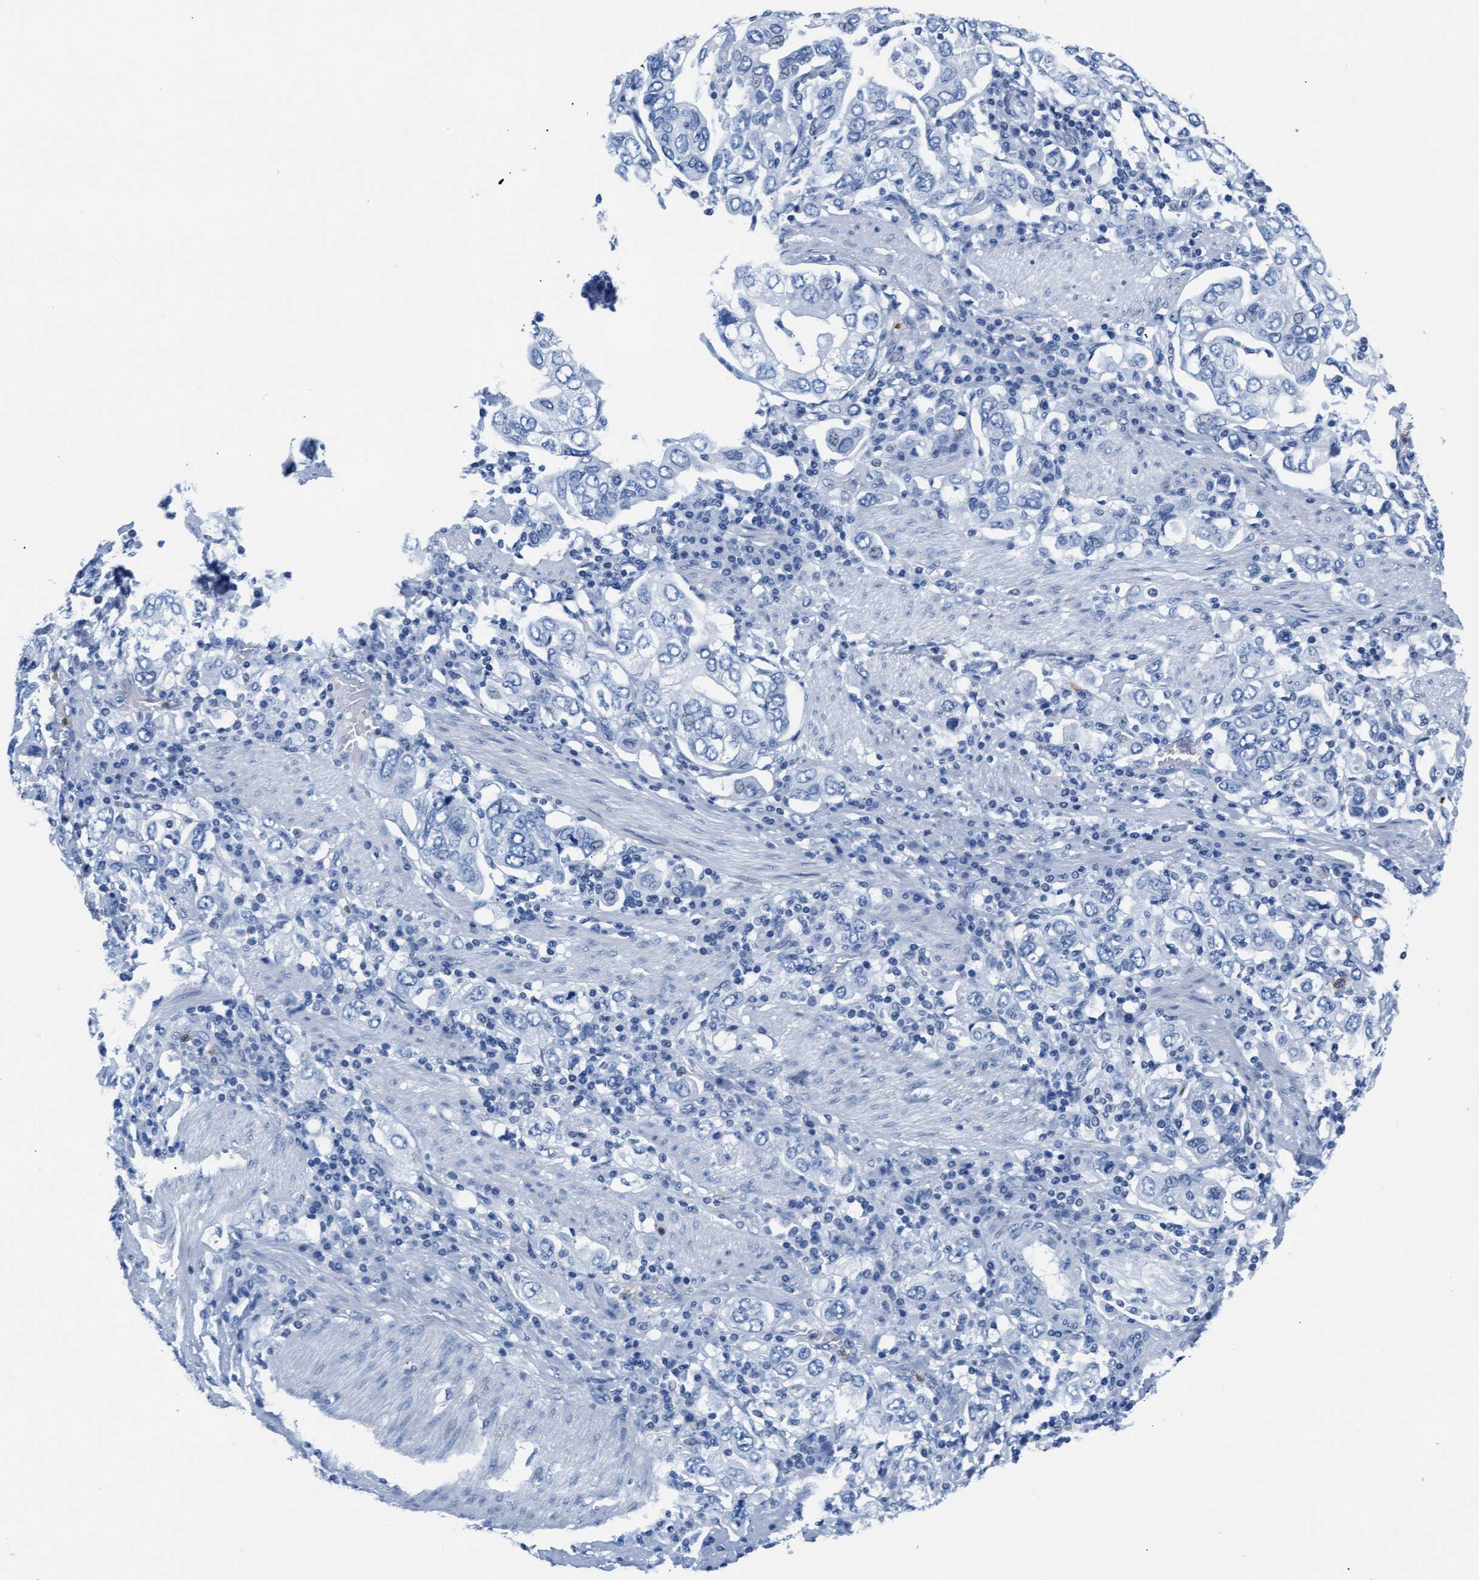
{"staining": {"intensity": "negative", "quantity": "none", "location": "none"}, "tissue": "stomach cancer", "cell_type": "Tumor cells", "image_type": "cancer", "snomed": [{"axis": "morphology", "description": "Adenocarcinoma, NOS"}, {"axis": "topography", "description": "Stomach, upper"}], "caption": "This is an immunohistochemistry histopathology image of stomach cancer. There is no positivity in tumor cells.", "gene": "MMP8", "patient": {"sex": "male", "age": 62}}